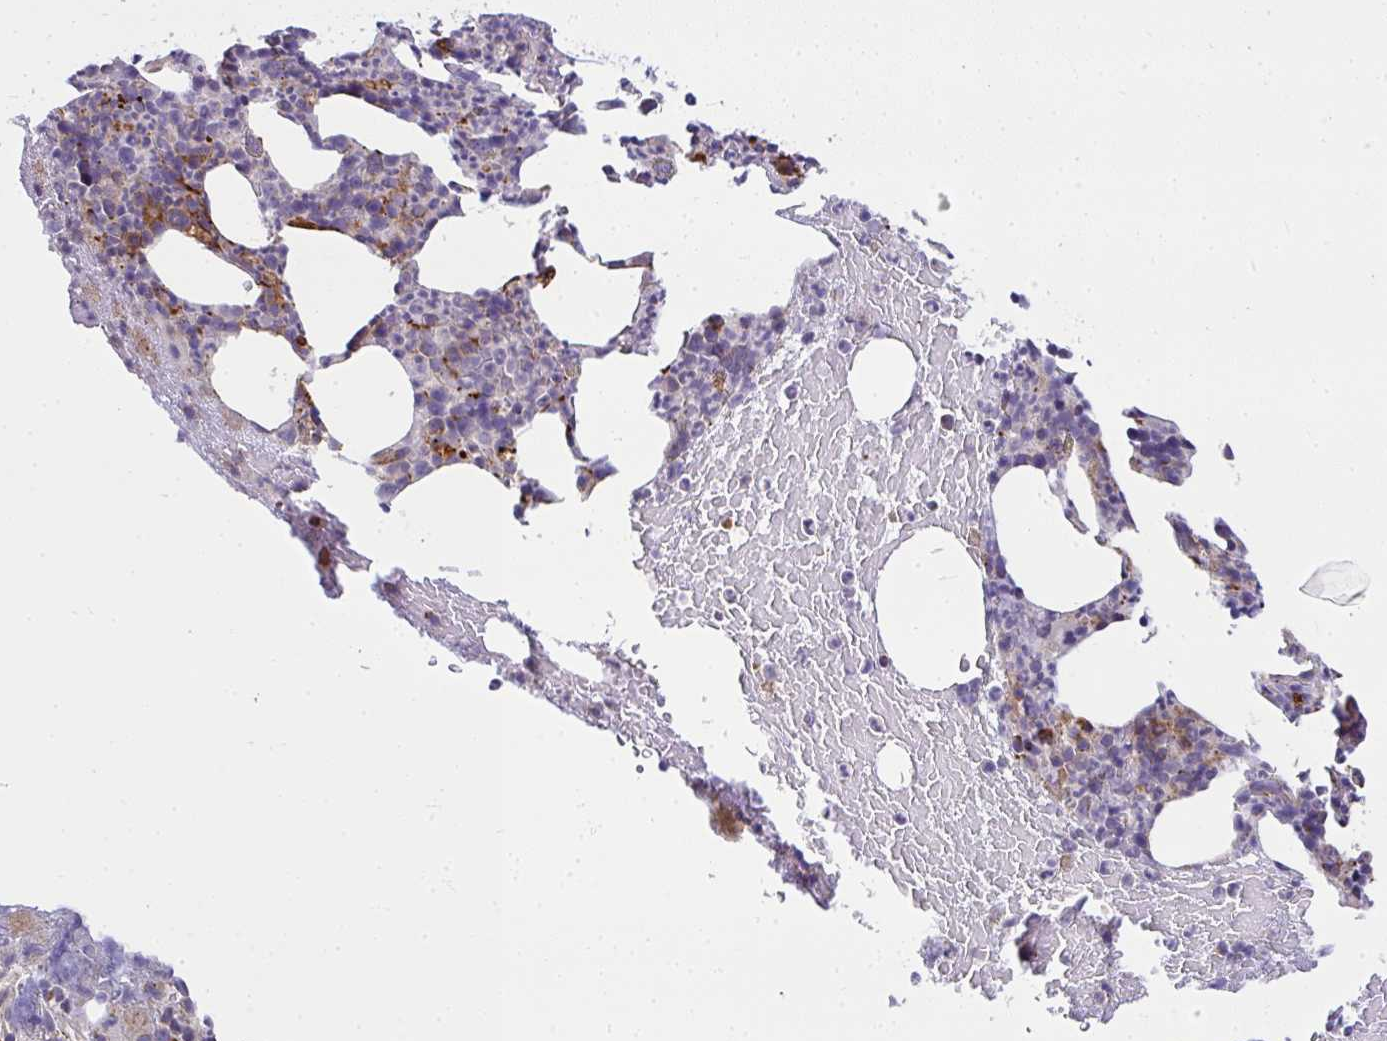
{"staining": {"intensity": "strong", "quantity": "<25%", "location": "cytoplasmic/membranous"}, "tissue": "bone marrow", "cell_type": "Hematopoietic cells", "image_type": "normal", "snomed": [{"axis": "morphology", "description": "Normal tissue, NOS"}, {"axis": "topography", "description": "Bone marrow"}], "caption": "The immunohistochemical stain shows strong cytoplasmic/membranous positivity in hematopoietic cells of normal bone marrow. The staining is performed using DAB (3,3'-diaminobenzidine) brown chromogen to label protein expression. The nuclei are counter-stained blue using hematoxylin.", "gene": "SRRM4", "patient": {"sex": "female", "age": 59}}